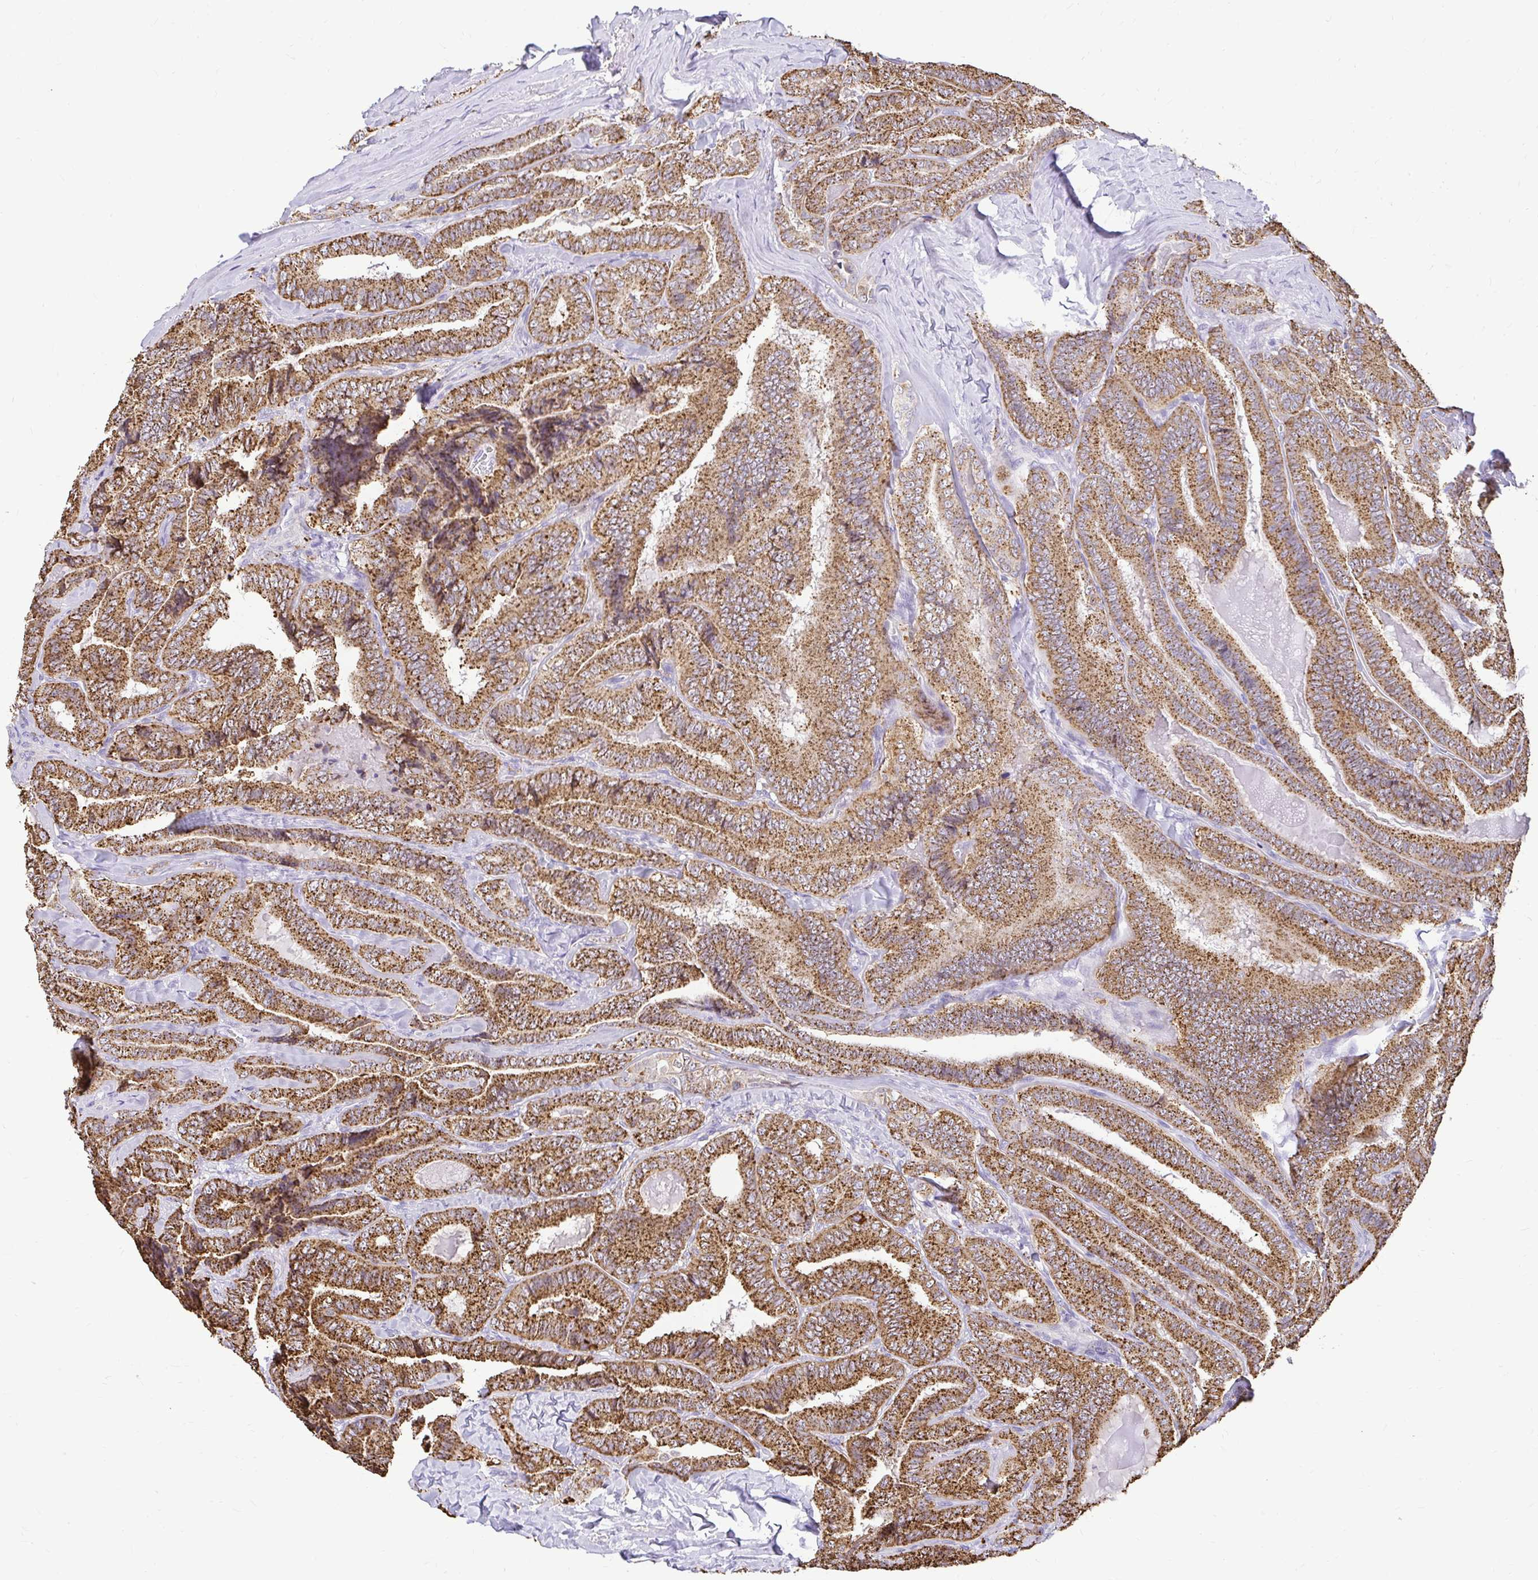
{"staining": {"intensity": "moderate", "quantity": ">75%", "location": "cytoplasmic/membranous"}, "tissue": "thyroid cancer", "cell_type": "Tumor cells", "image_type": "cancer", "snomed": [{"axis": "morphology", "description": "Papillary adenocarcinoma, NOS"}, {"axis": "topography", "description": "Thyroid gland"}], "caption": "A brown stain labels moderate cytoplasmic/membranous staining of a protein in thyroid papillary adenocarcinoma tumor cells. The protein is shown in brown color, while the nuclei are stained blue.", "gene": "PKN3", "patient": {"sex": "male", "age": 61}}